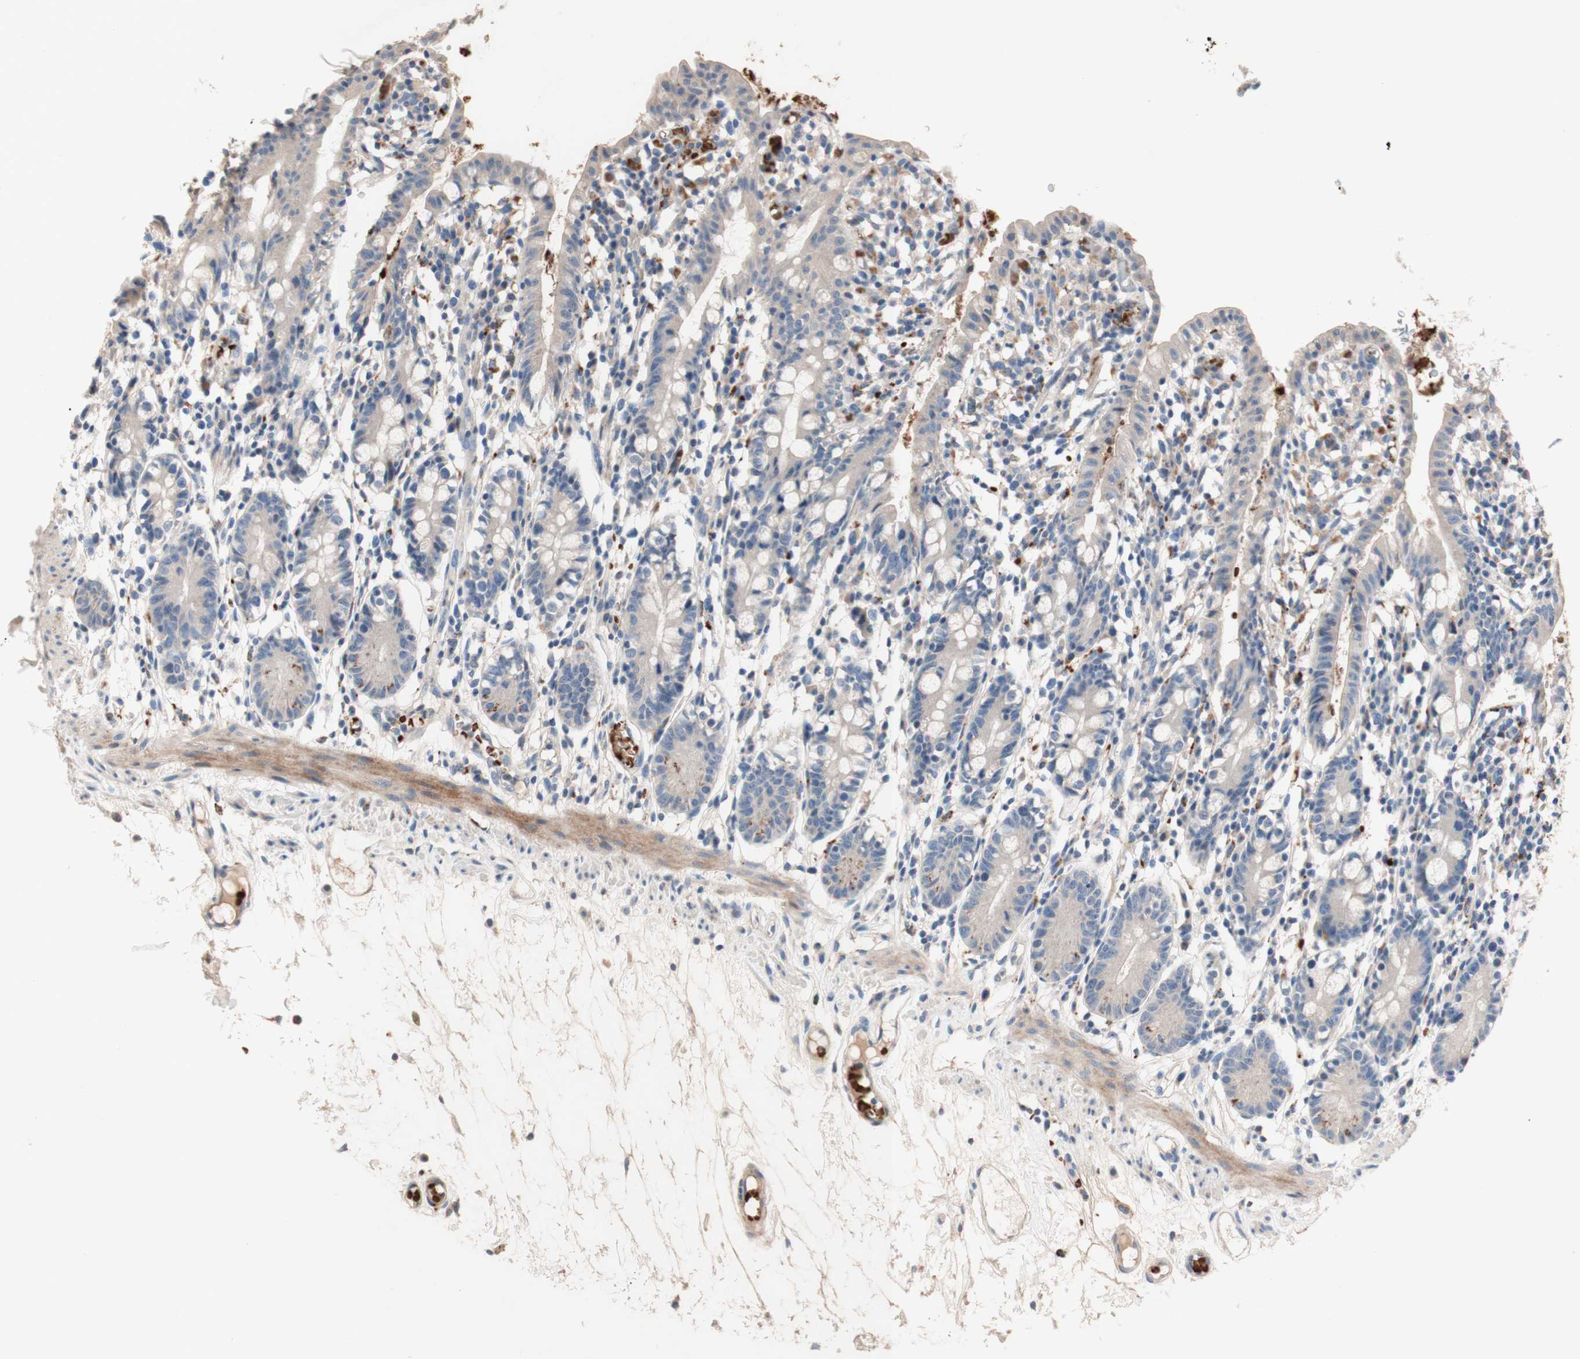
{"staining": {"intensity": "moderate", "quantity": "25%-75%", "location": "cytoplasmic/membranous"}, "tissue": "small intestine", "cell_type": "Glandular cells", "image_type": "normal", "snomed": [{"axis": "morphology", "description": "Normal tissue, NOS"}, {"axis": "morphology", "description": "Cystadenocarcinoma, serous, Metastatic site"}, {"axis": "topography", "description": "Small intestine"}], "caption": "Immunohistochemistry (DAB) staining of benign small intestine exhibits moderate cytoplasmic/membranous protein staining in approximately 25%-75% of glandular cells. (DAB IHC with brightfield microscopy, high magnification).", "gene": "CDON", "patient": {"sex": "female", "age": 61}}